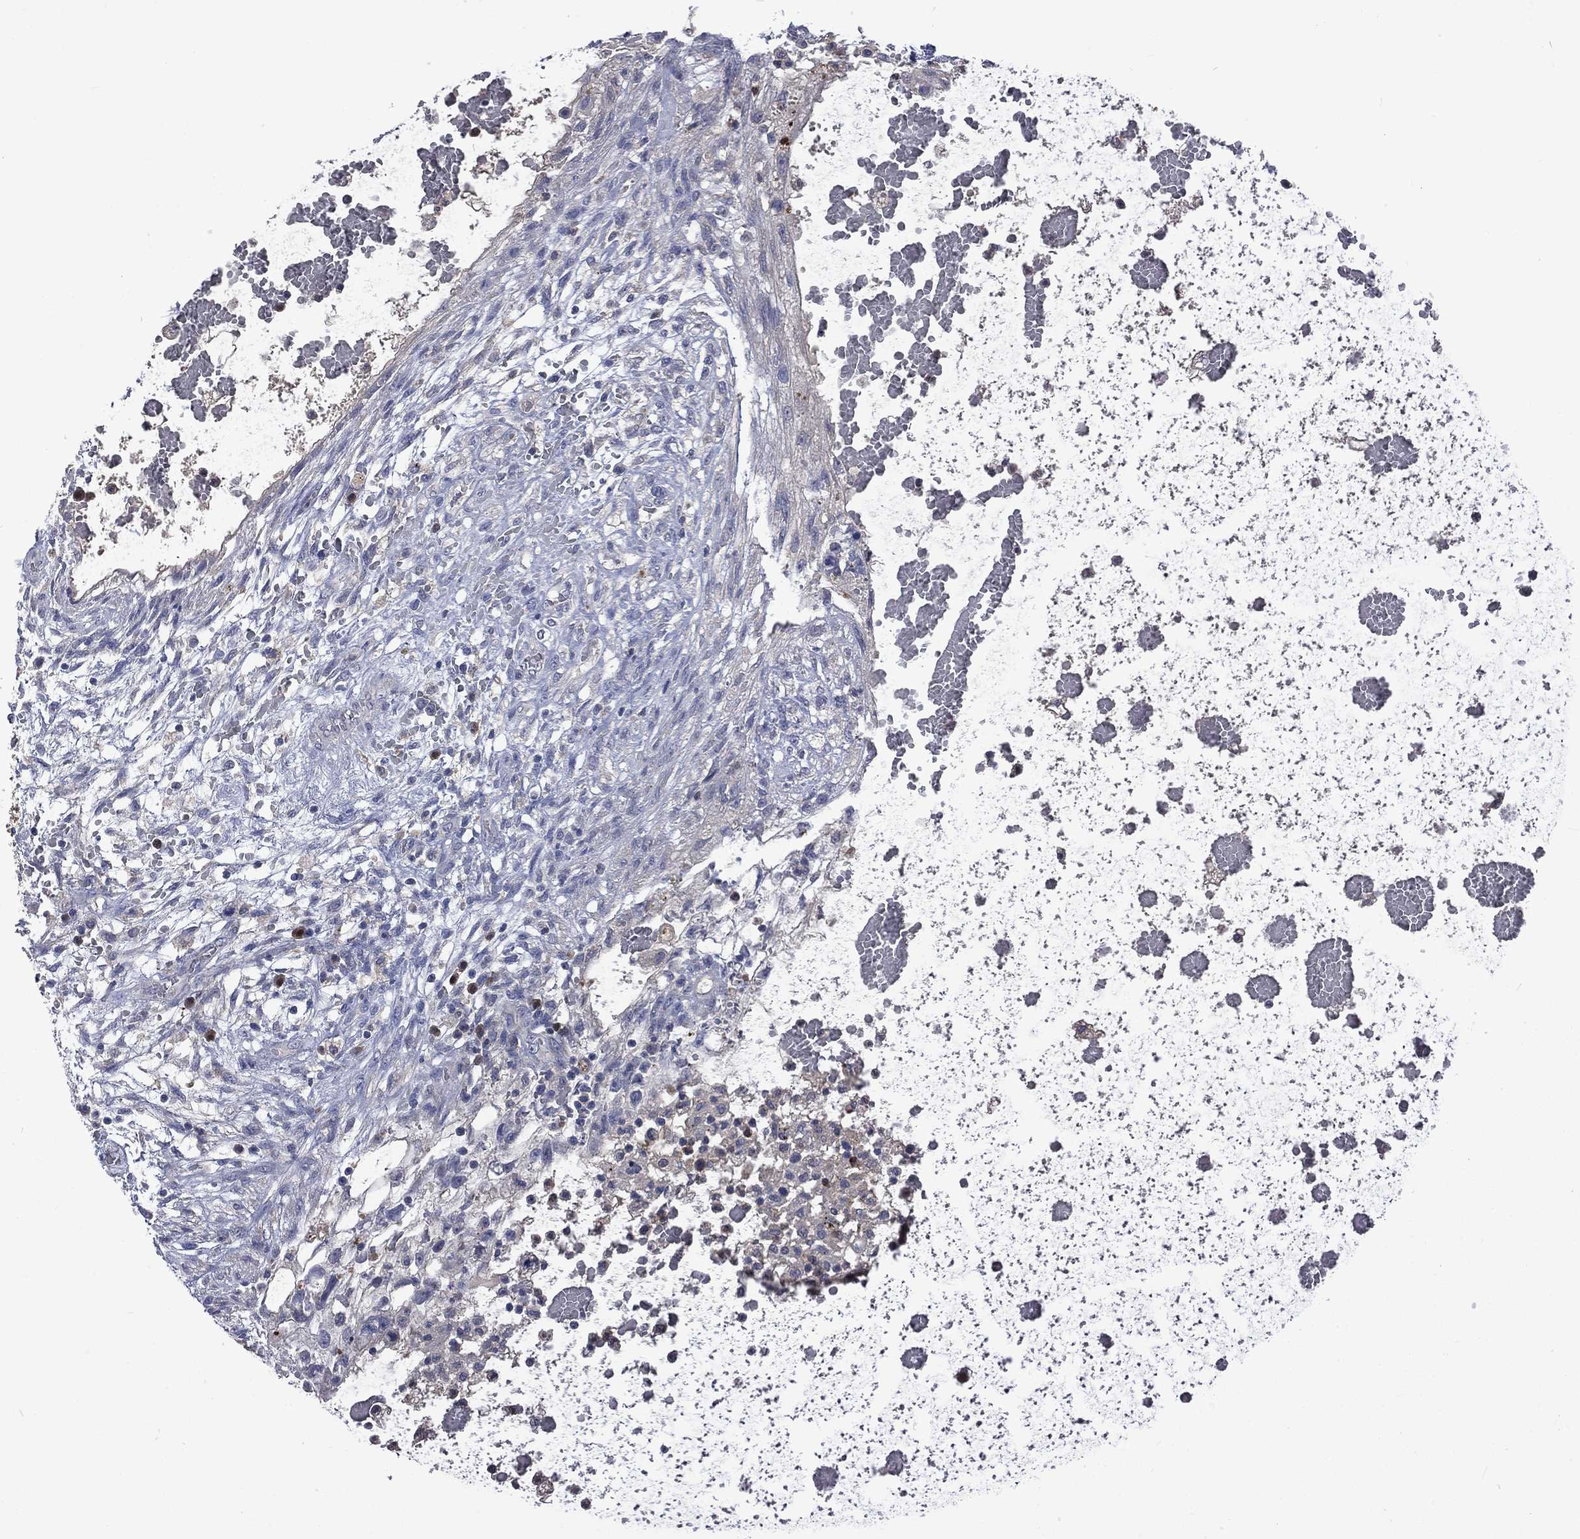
{"staining": {"intensity": "negative", "quantity": "none", "location": "none"}, "tissue": "testis cancer", "cell_type": "Tumor cells", "image_type": "cancer", "snomed": [{"axis": "morphology", "description": "Normal tissue, NOS"}, {"axis": "morphology", "description": "Carcinoma, Embryonal, NOS"}, {"axis": "topography", "description": "Testis"}, {"axis": "topography", "description": "Epididymis"}], "caption": "Testis cancer (embryonal carcinoma) was stained to show a protein in brown. There is no significant positivity in tumor cells. (Stains: DAB (3,3'-diaminobenzidine) IHC with hematoxylin counter stain, Microscopy: brightfield microscopy at high magnification).", "gene": "CA12", "patient": {"sex": "male", "age": 32}}